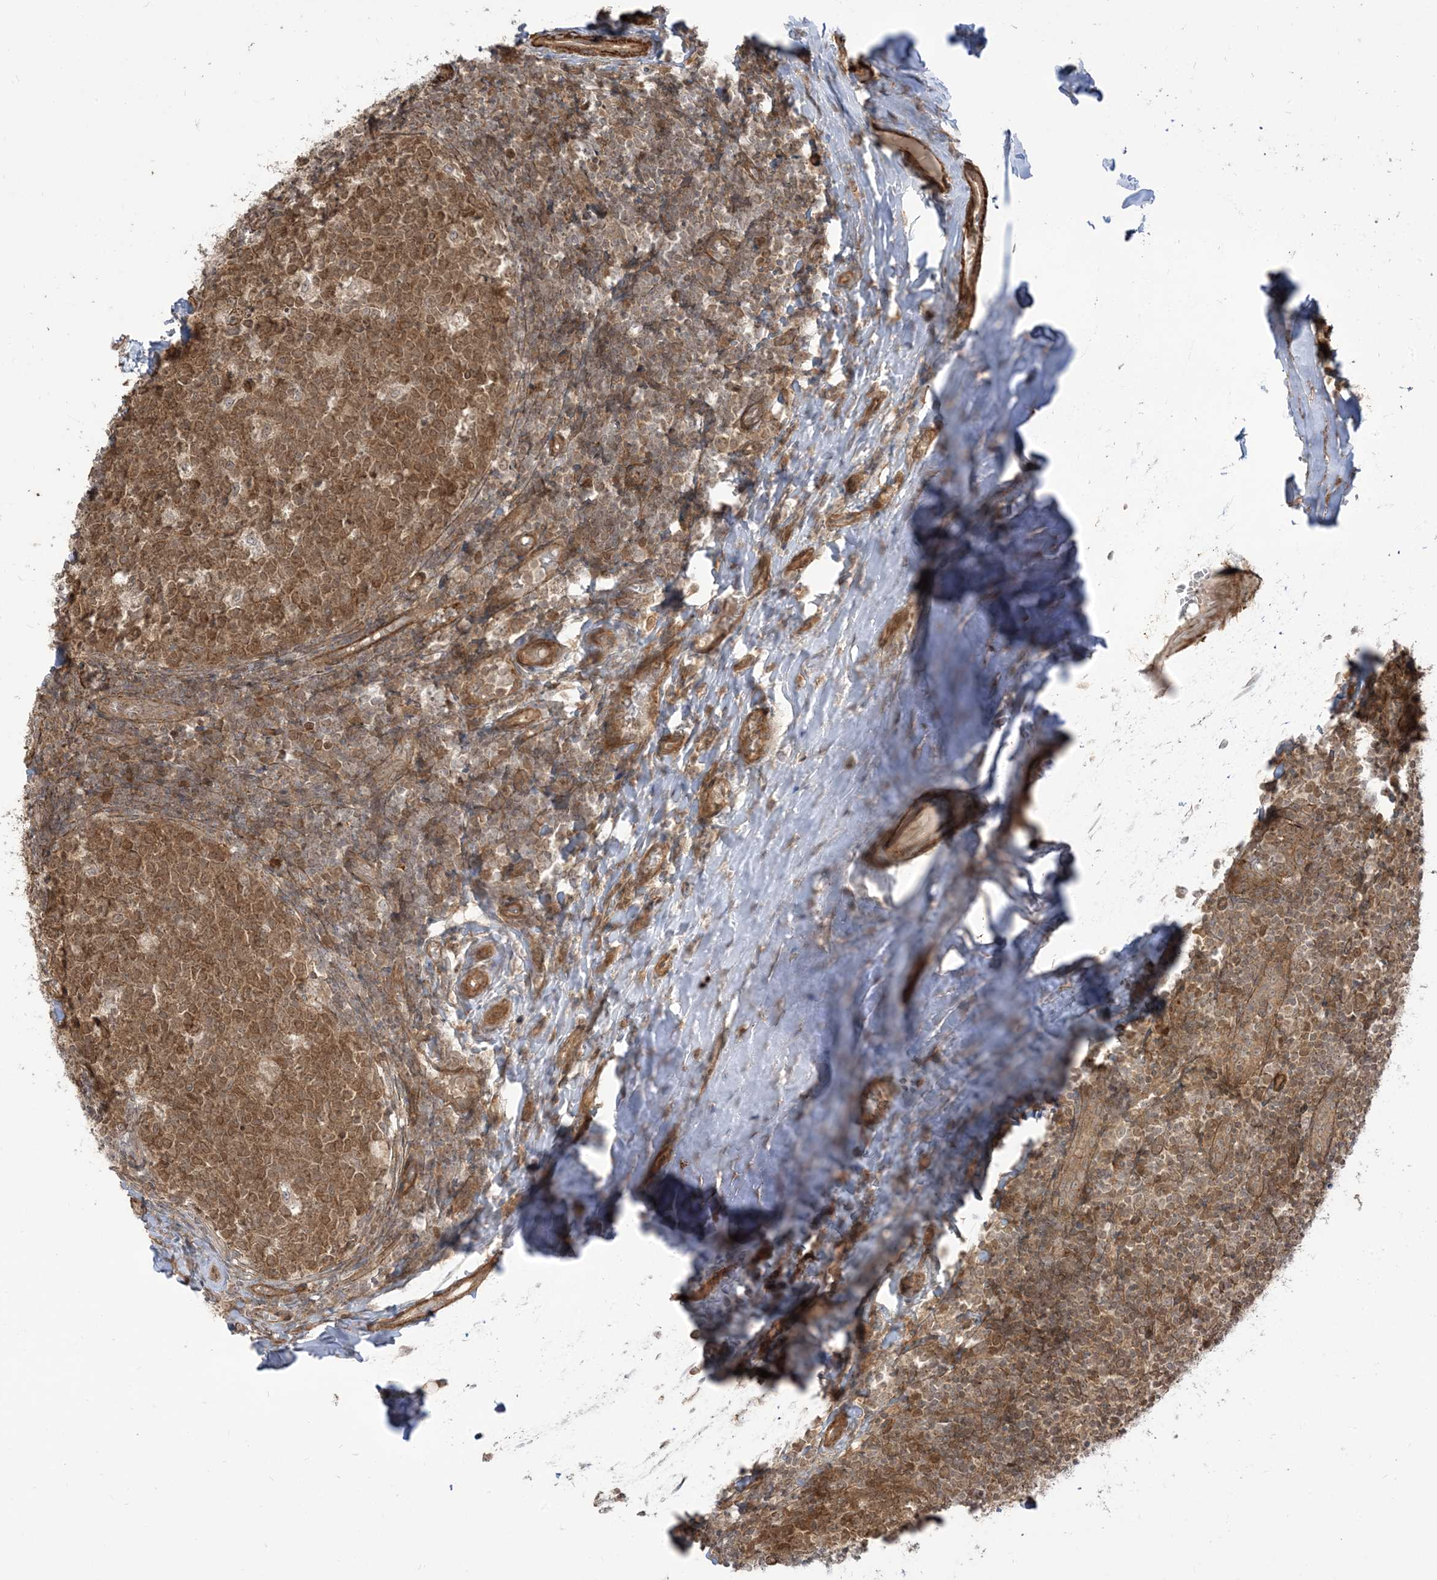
{"staining": {"intensity": "moderate", "quantity": ">75%", "location": "cytoplasmic/membranous,nuclear"}, "tissue": "tonsil", "cell_type": "Germinal center cells", "image_type": "normal", "snomed": [{"axis": "morphology", "description": "Normal tissue, NOS"}, {"axis": "topography", "description": "Tonsil"}], "caption": "Benign tonsil demonstrates moderate cytoplasmic/membranous,nuclear expression in approximately >75% of germinal center cells, visualized by immunohistochemistry. (Stains: DAB (3,3'-diaminobenzidine) in brown, nuclei in blue, Microscopy: brightfield microscopy at high magnification).", "gene": "TBCC", "patient": {"sex": "female", "age": 19}}